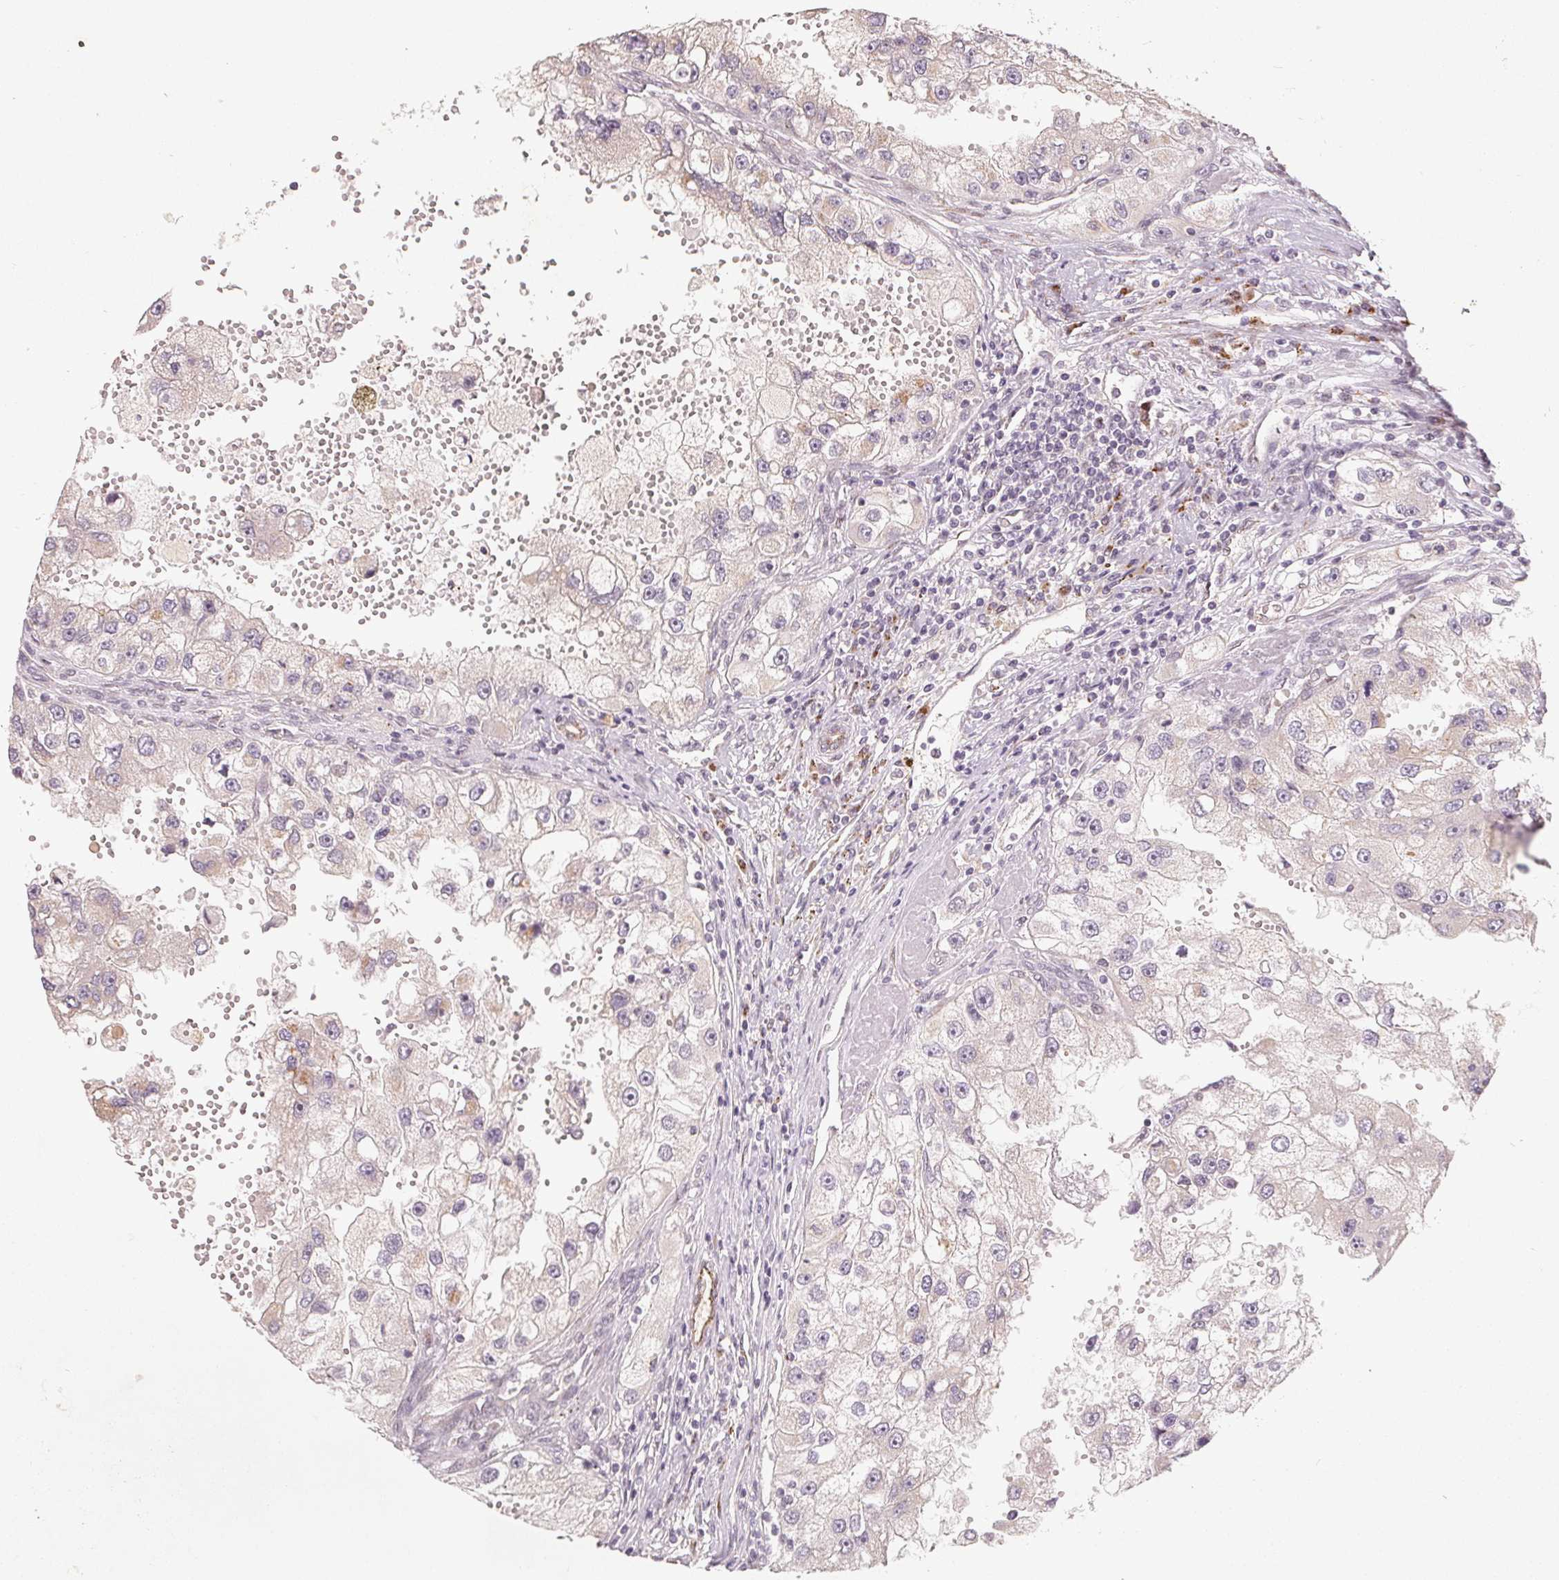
{"staining": {"intensity": "negative", "quantity": "none", "location": "none"}, "tissue": "renal cancer", "cell_type": "Tumor cells", "image_type": "cancer", "snomed": [{"axis": "morphology", "description": "Adenocarcinoma, NOS"}, {"axis": "topography", "description": "Kidney"}], "caption": "Photomicrograph shows no protein positivity in tumor cells of renal adenocarcinoma tissue. (Stains: DAB (3,3'-diaminobenzidine) immunohistochemistry (IHC) with hematoxylin counter stain, Microscopy: brightfield microscopy at high magnification).", "gene": "TMSB15B", "patient": {"sex": "male", "age": 63}}